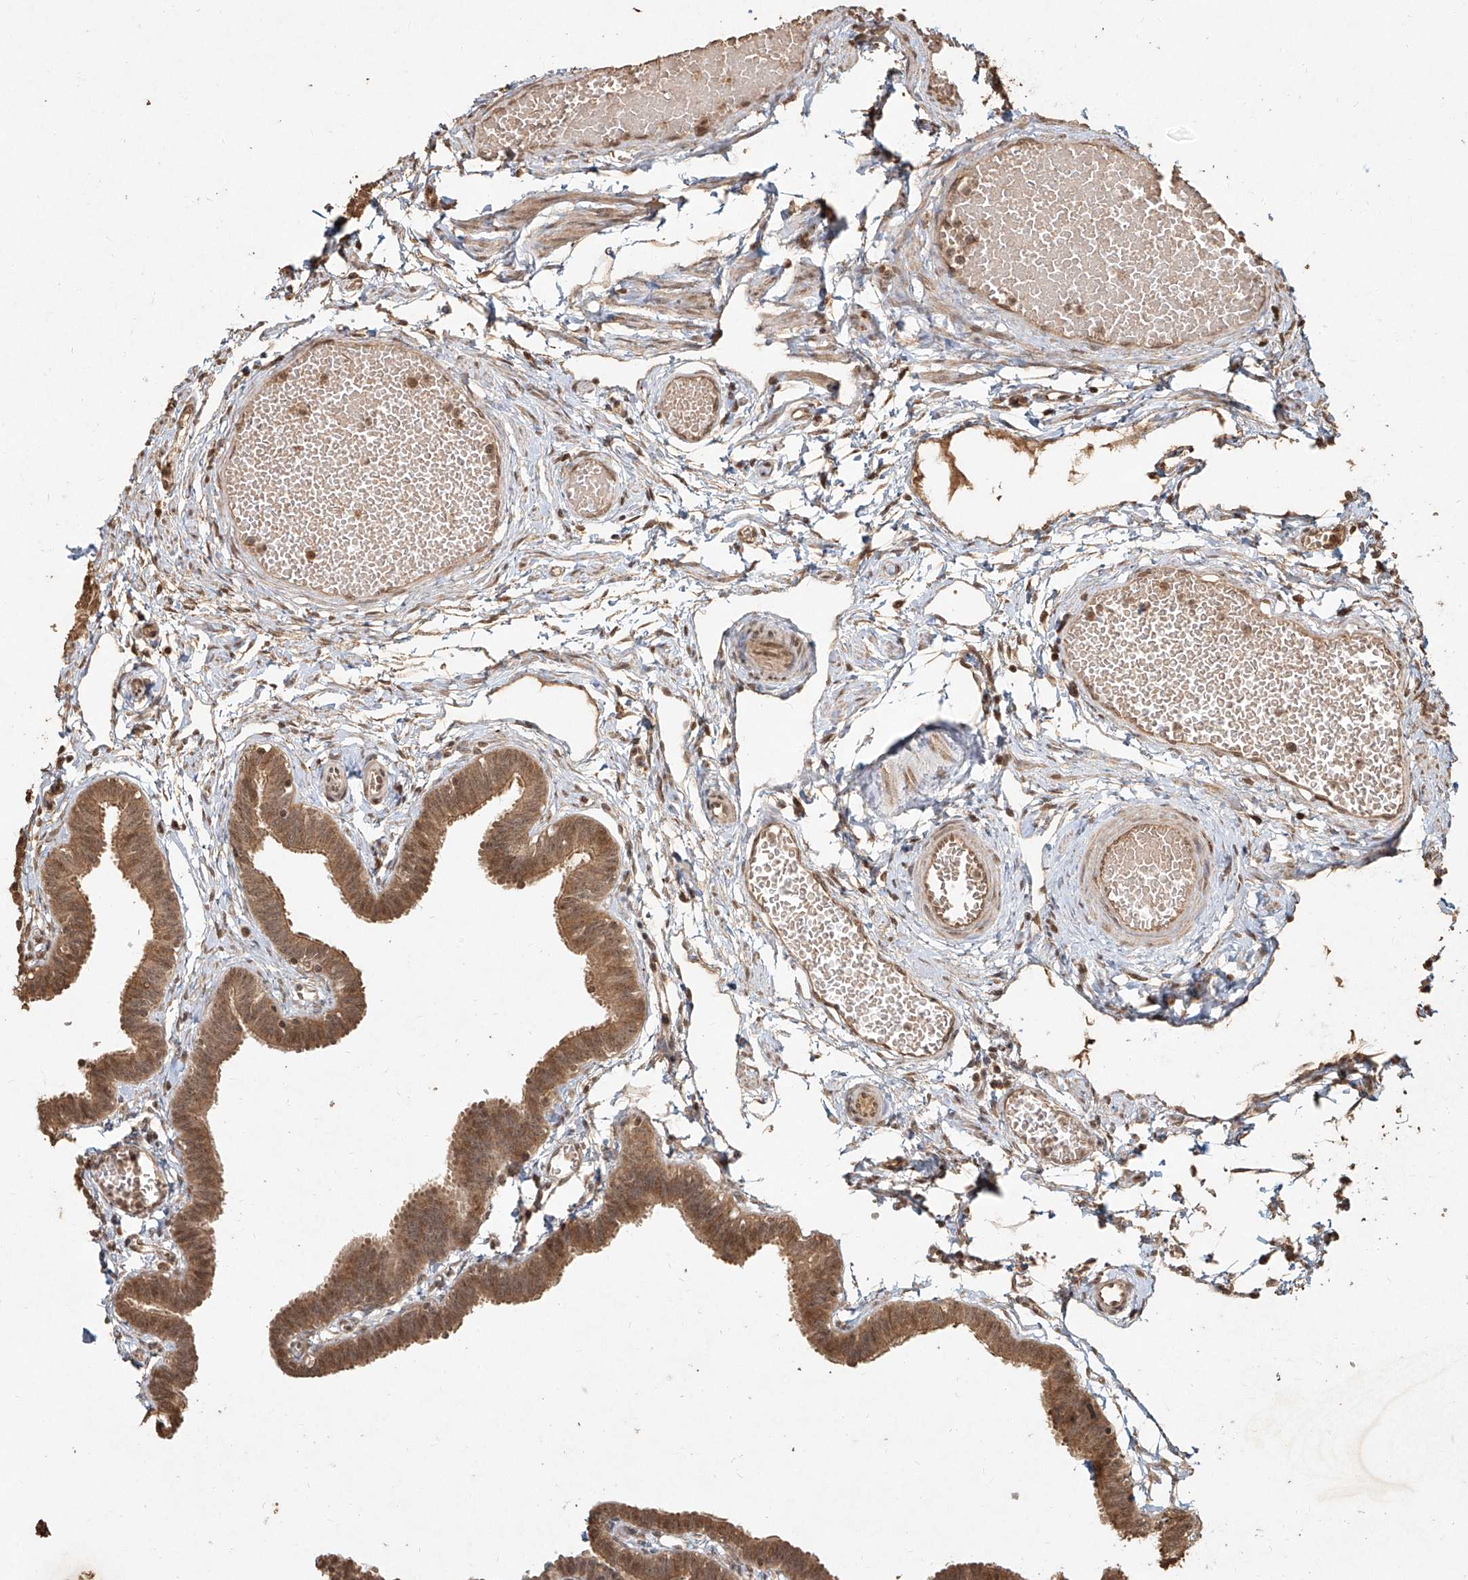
{"staining": {"intensity": "moderate", "quantity": ">75%", "location": "cytoplasmic/membranous,nuclear"}, "tissue": "fallopian tube", "cell_type": "Glandular cells", "image_type": "normal", "snomed": [{"axis": "morphology", "description": "Normal tissue, NOS"}, {"axis": "topography", "description": "Fallopian tube"}, {"axis": "topography", "description": "Ovary"}], "caption": "Immunohistochemistry (IHC) histopathology image of benign human fallopian tube stained for a protein (brown), which demonstrates medium levels of moderate cytoplasmic/membranous,nuclear staining in approximately >75% of glandular cells.", "gene": "UBE2K", "patient": {"sex": "female", "age": 23}}